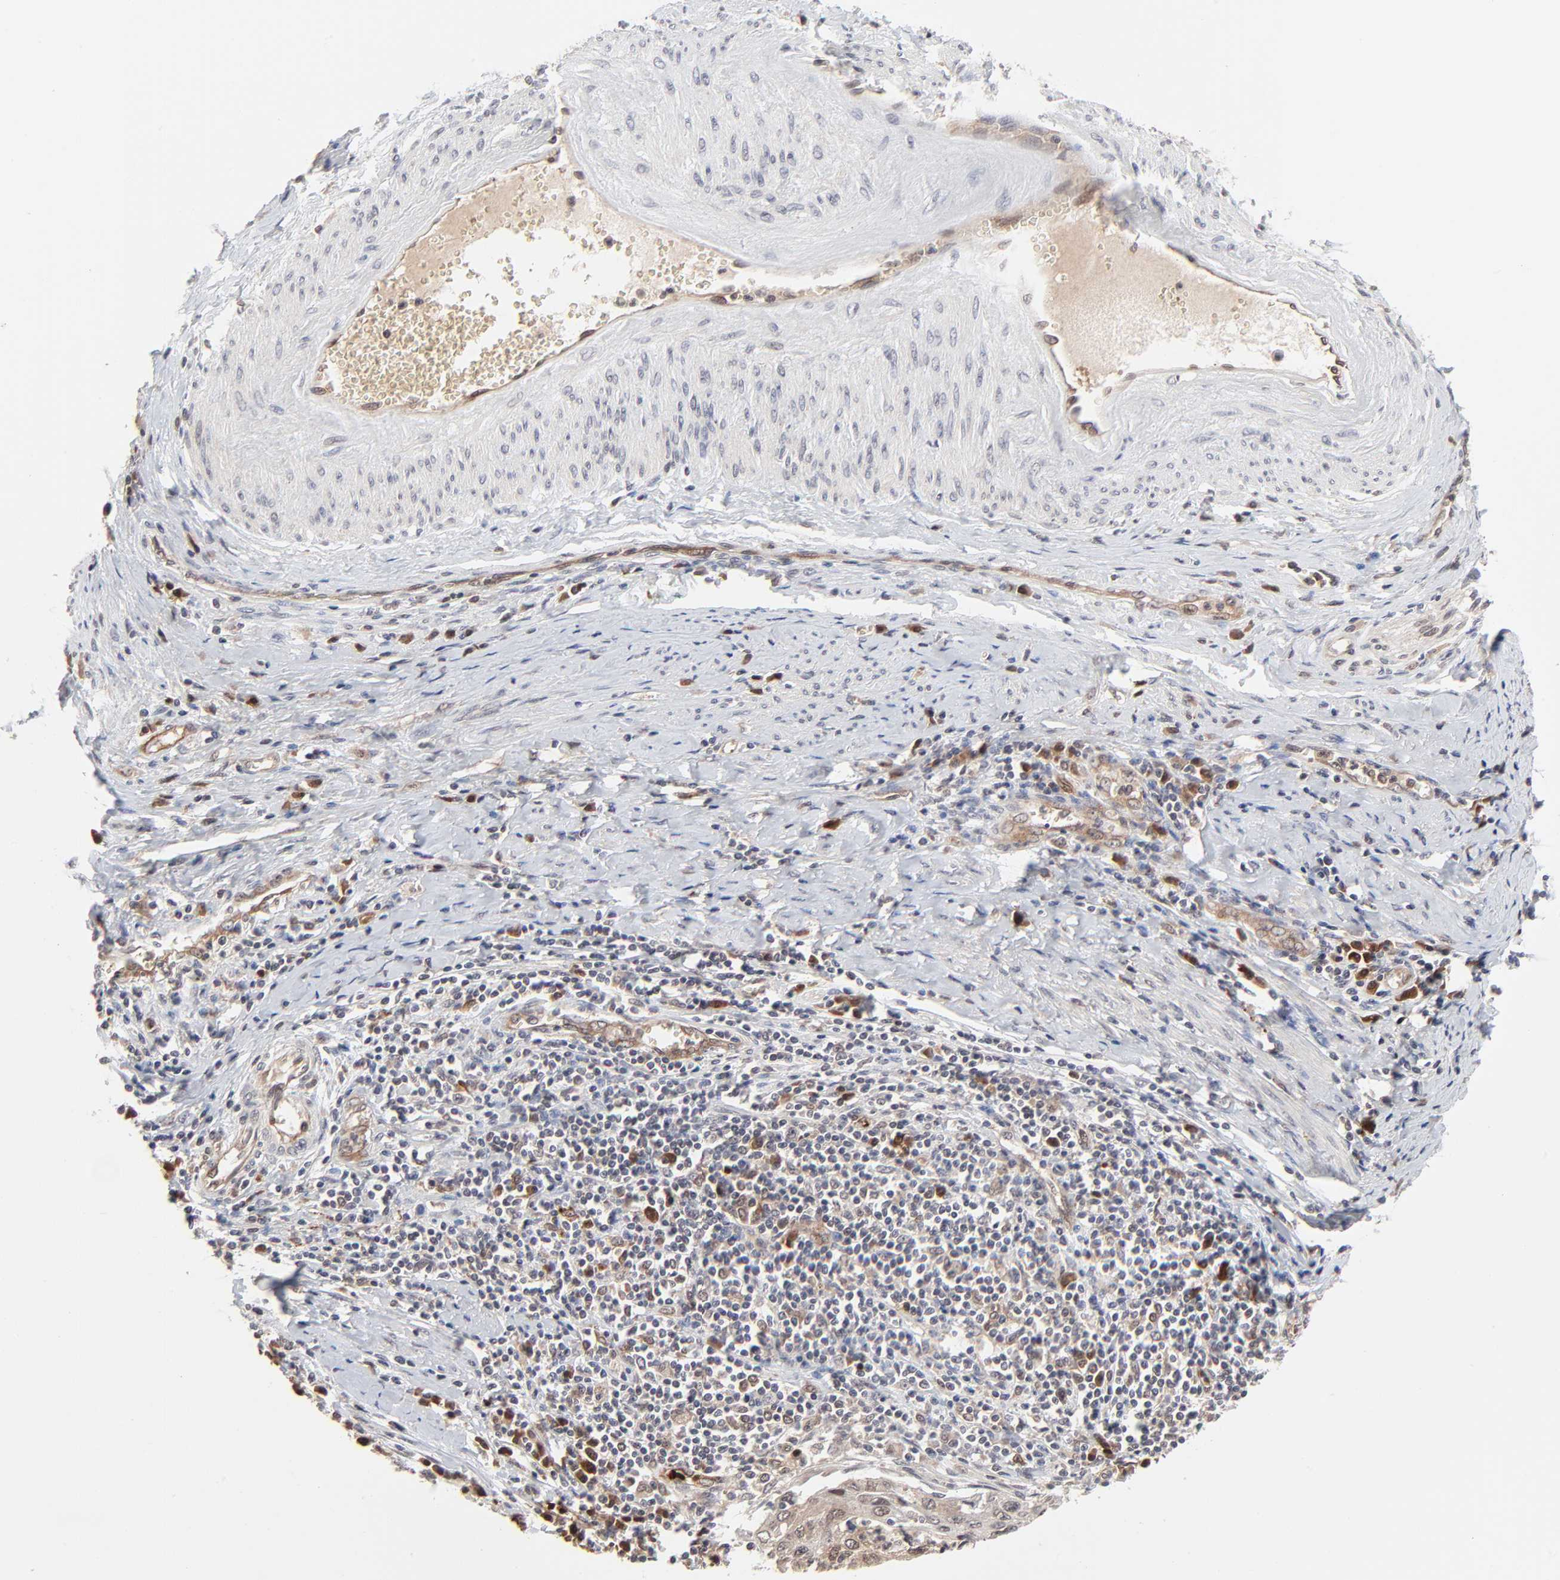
{"staining": {"intensity": "weak", "quantity": ">75%", "location": "cytoplasmic/membranous"}, "tissue": "cervical cancer", "cell_type": "Tumor cells", "image_type": "cancer", "snomed": [{"axis": "morphology", "description": "Squamous cell carcinoma, NOS"}, {"axis": "topography", "description": "Cervix"}], "caption": "This image reveals cervical cancer stained with immunohistochemistry (IHC) to label a protein in brown. The cytoplasmic/membranous of tumor cells show weak positivity for the protein. Nuclei are counter-stained blue.", "gene": "CASP10", "patient": {"sex": "female", "age": 53}}